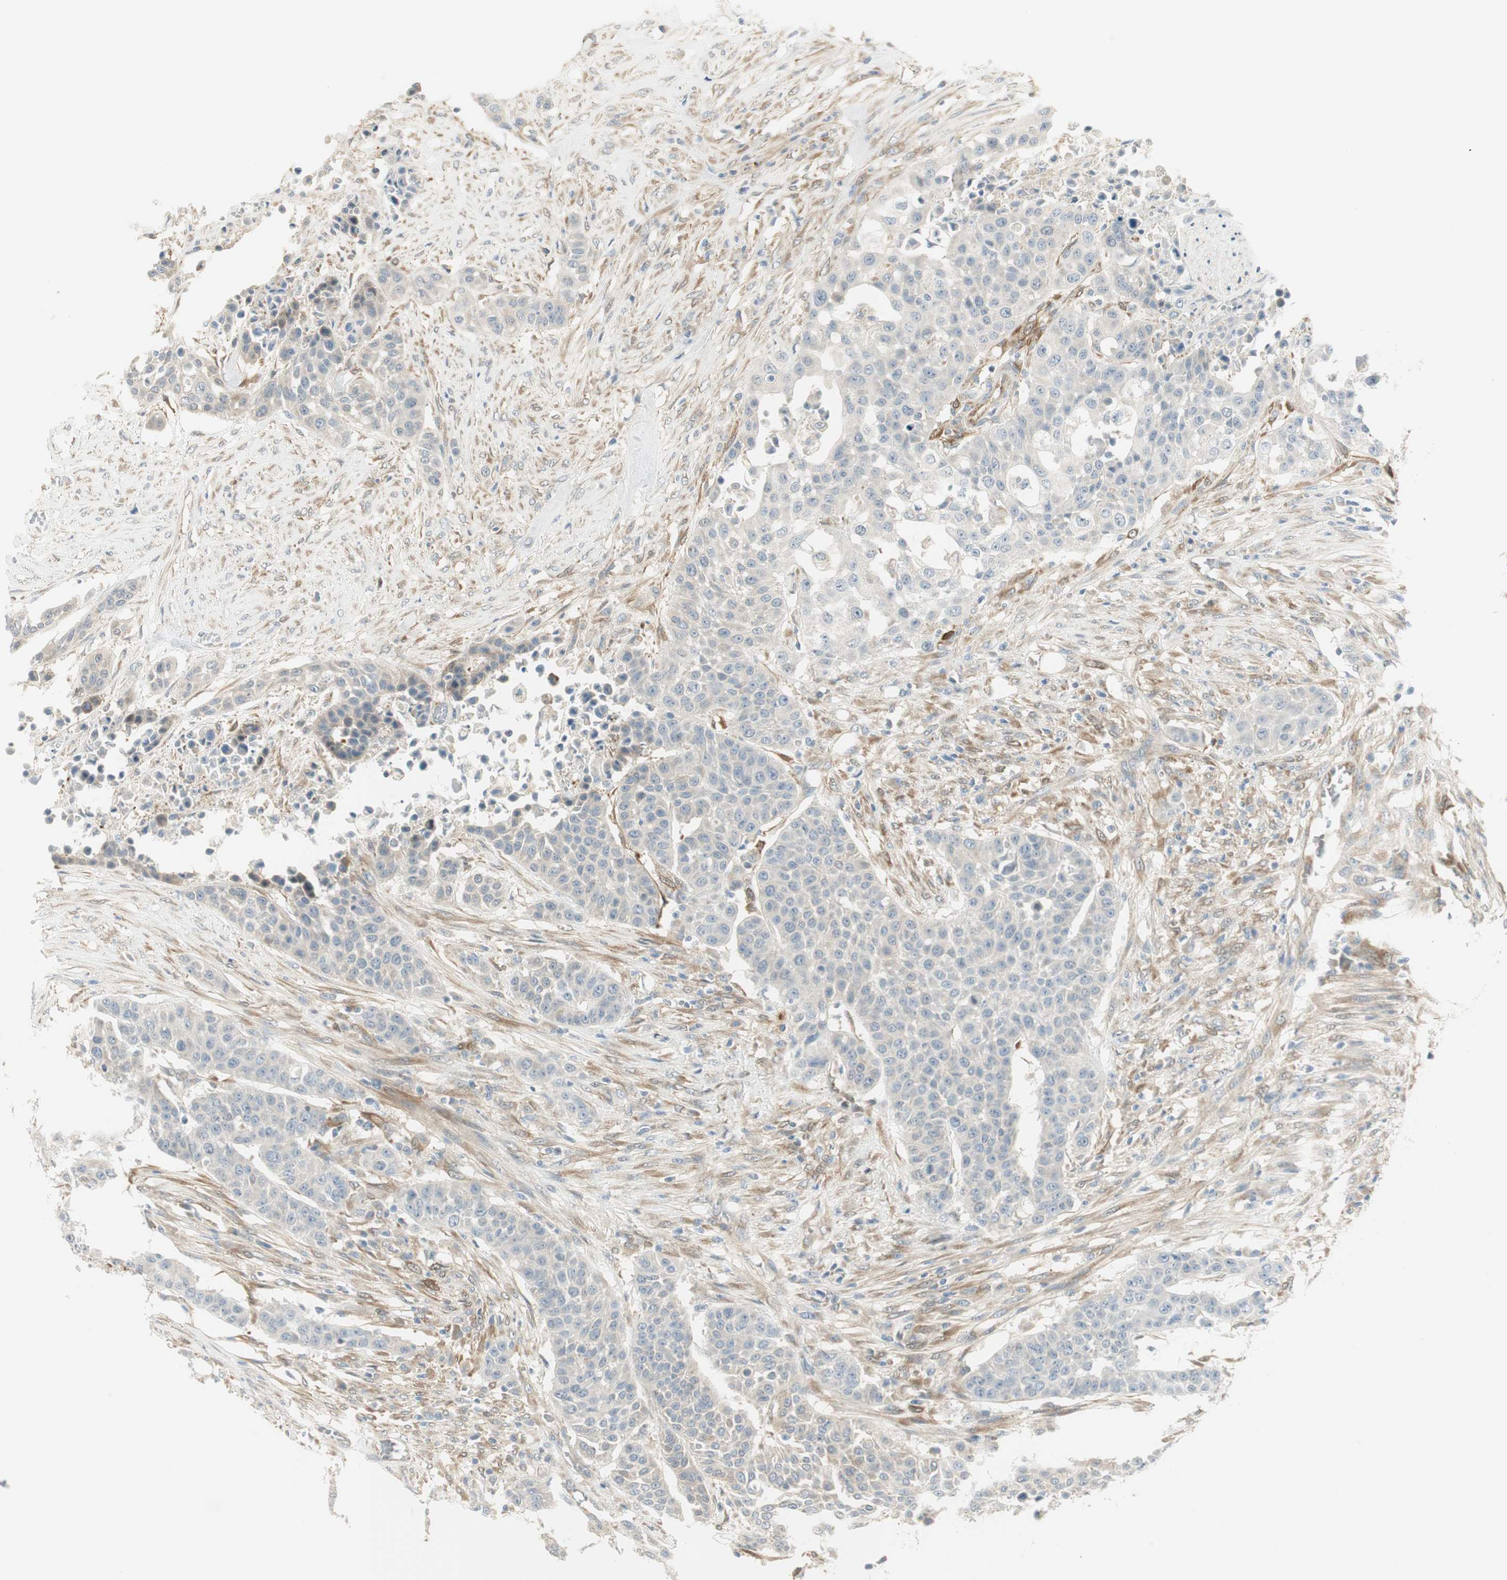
{"staining": {"intensity": "negative", "quantity": "none", "location": "none"}, "tissue": "urothelial cancer", "cell_type": "Tumor cells", "image_type": "cancer", "snomed": [{"axis": "morphology", "description": "Urothelial carcinoma, High grade"}, {"axis": "topography", "description": "Urinary bladder"}], "caption": "Immunohistochemical staining of urothelial carcinoma (high-grade) demonstrates no significant expression in tumor cells.", "gene": "STON1-GTF2A1L", "patient": {"sex": "male", "age": 74}}